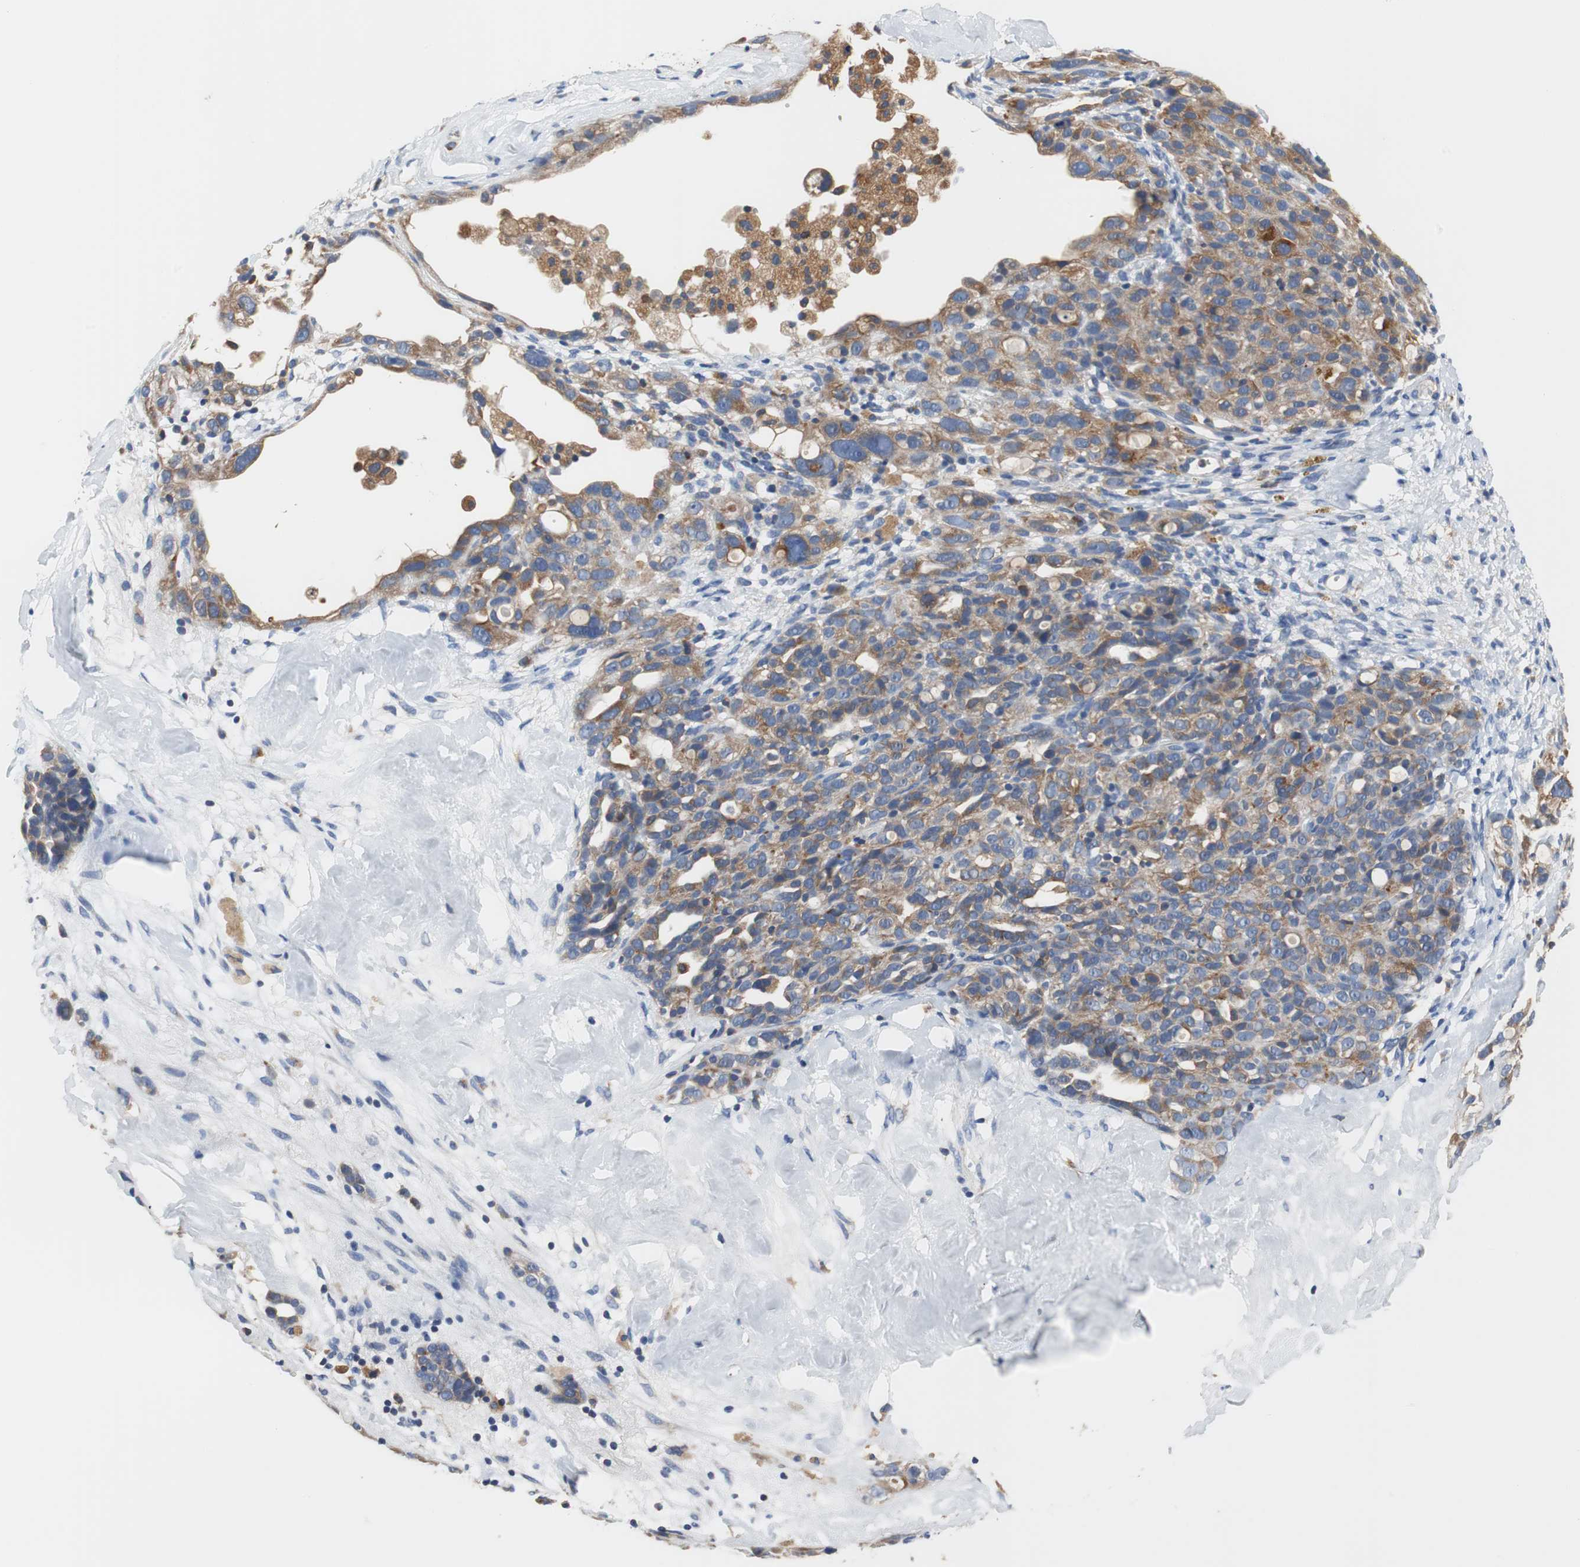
{"staining": {"intensity": "moderate", "quantity": ">75%", "location": "cytoplasmic/membranous"}, "tissue": "ovarian cancer", "cell_type": "Tumor cells", "image_type": "cancer", "snomed": [{"axis": "morphology", "description": "Cystadenocarcinoma, serous, NOS"}, {"axis": "topography", "description": "Ovary"}], "caption": "Human ovarian cancer (serous cystadenocarcinoma) stained with a protein marker displays moderate staining in tumor cells.", "gene": "VAMP8", "patient": {"sex": "female", "age": 66}}